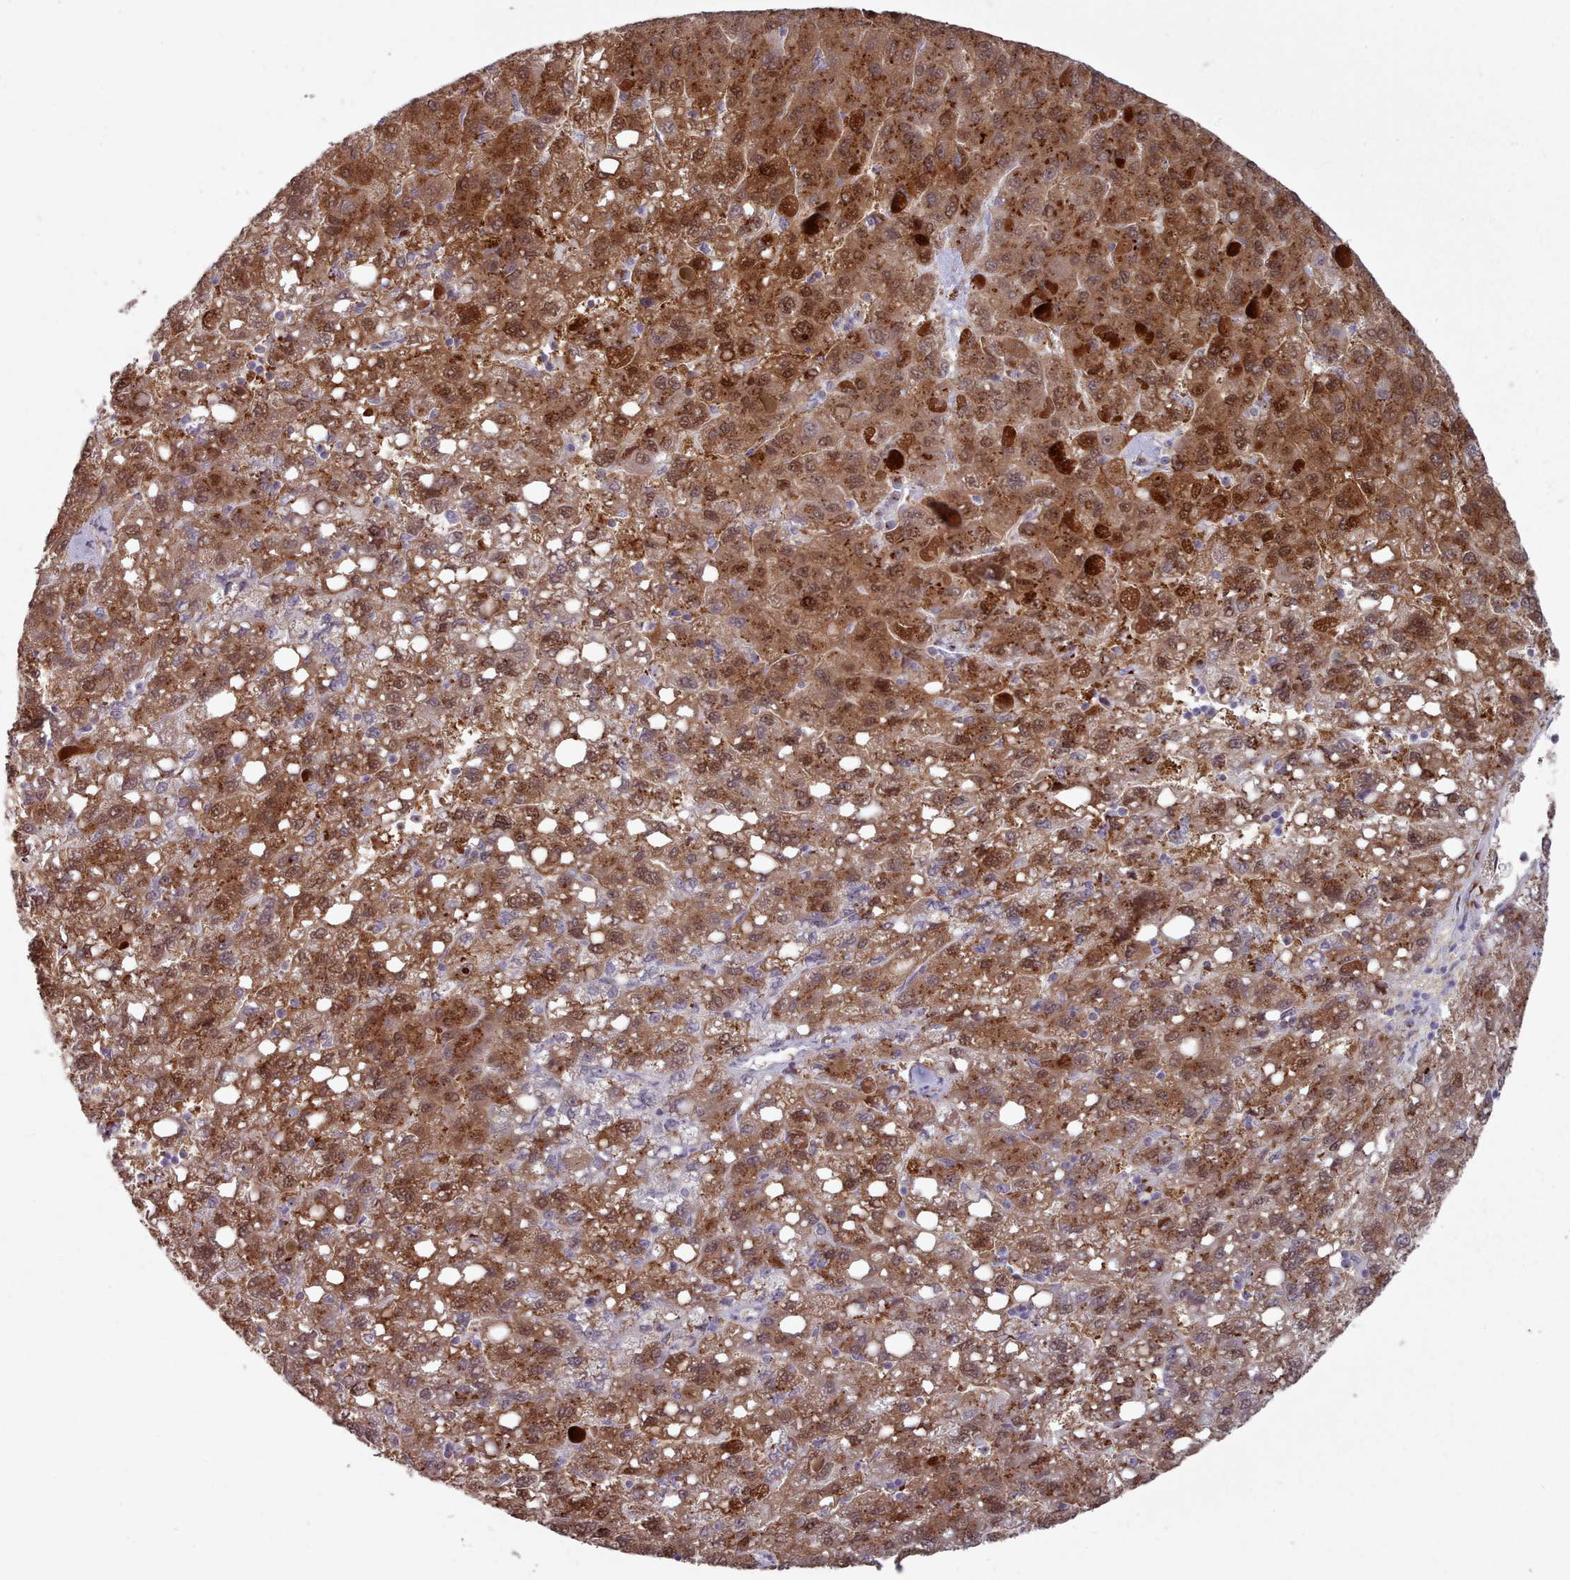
{"staining": {"intensity": "strong", "quantity": ">75%", "location": "cytoplasmic/membranous,nuclear"}, "tissue": "liver cancer", "cell_type": "Tumor cells", "image_type": "cancer", "snomed": [{"axis": "morphology", "description": "Carcinoma, Hepatocellular, NOS"}, {"axis": "topography", "description": "Liver"}], "caption": "Strong cytoplasmic/membranous and nuclear protein staining is present in approximately >75% of tumor cells in liver hepatocellular carcinoma.", "gene": "MAN1B1", "patient": {"sex": "female", "age": 82}}